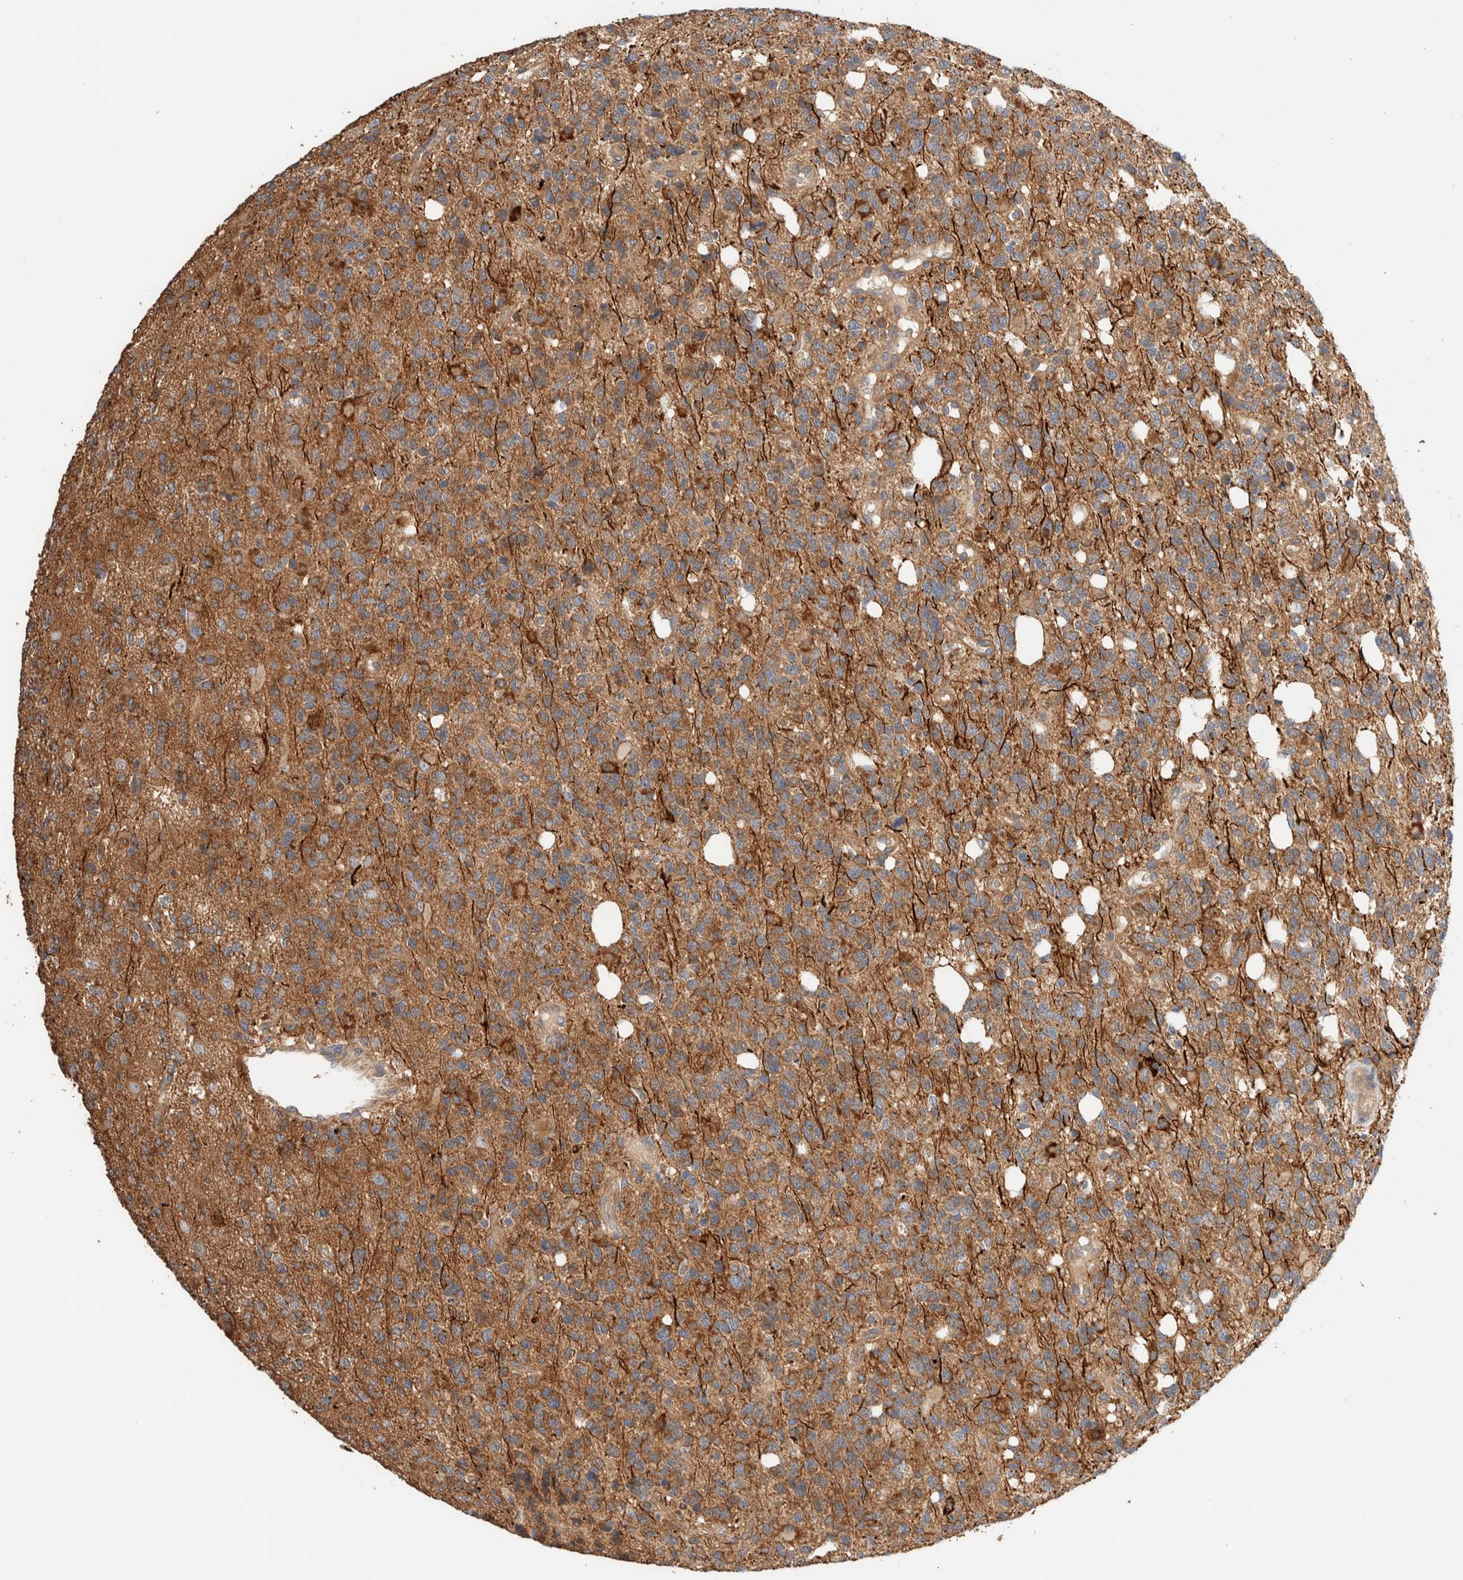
{"staining": {"intensity": "moderate", "quantity": ">75%", "location": "cytoplasmic/membranous"}, "tissue": "glioma", "cell_type": "Tumor cells", "image_type": "cancer", "snomed": [{"axis": "morphology", "description": "Glioma, malignant, High grade"}, {"axis": "topography", "description": "Brain"}], "caption": "IHC of glioma reveals medium levels of moderate cytoplasmic/membranous positivity in about >75% of tumor cells.", "gene": "B3GNTL1", "patient": {"sex": "female", "age": 62}}